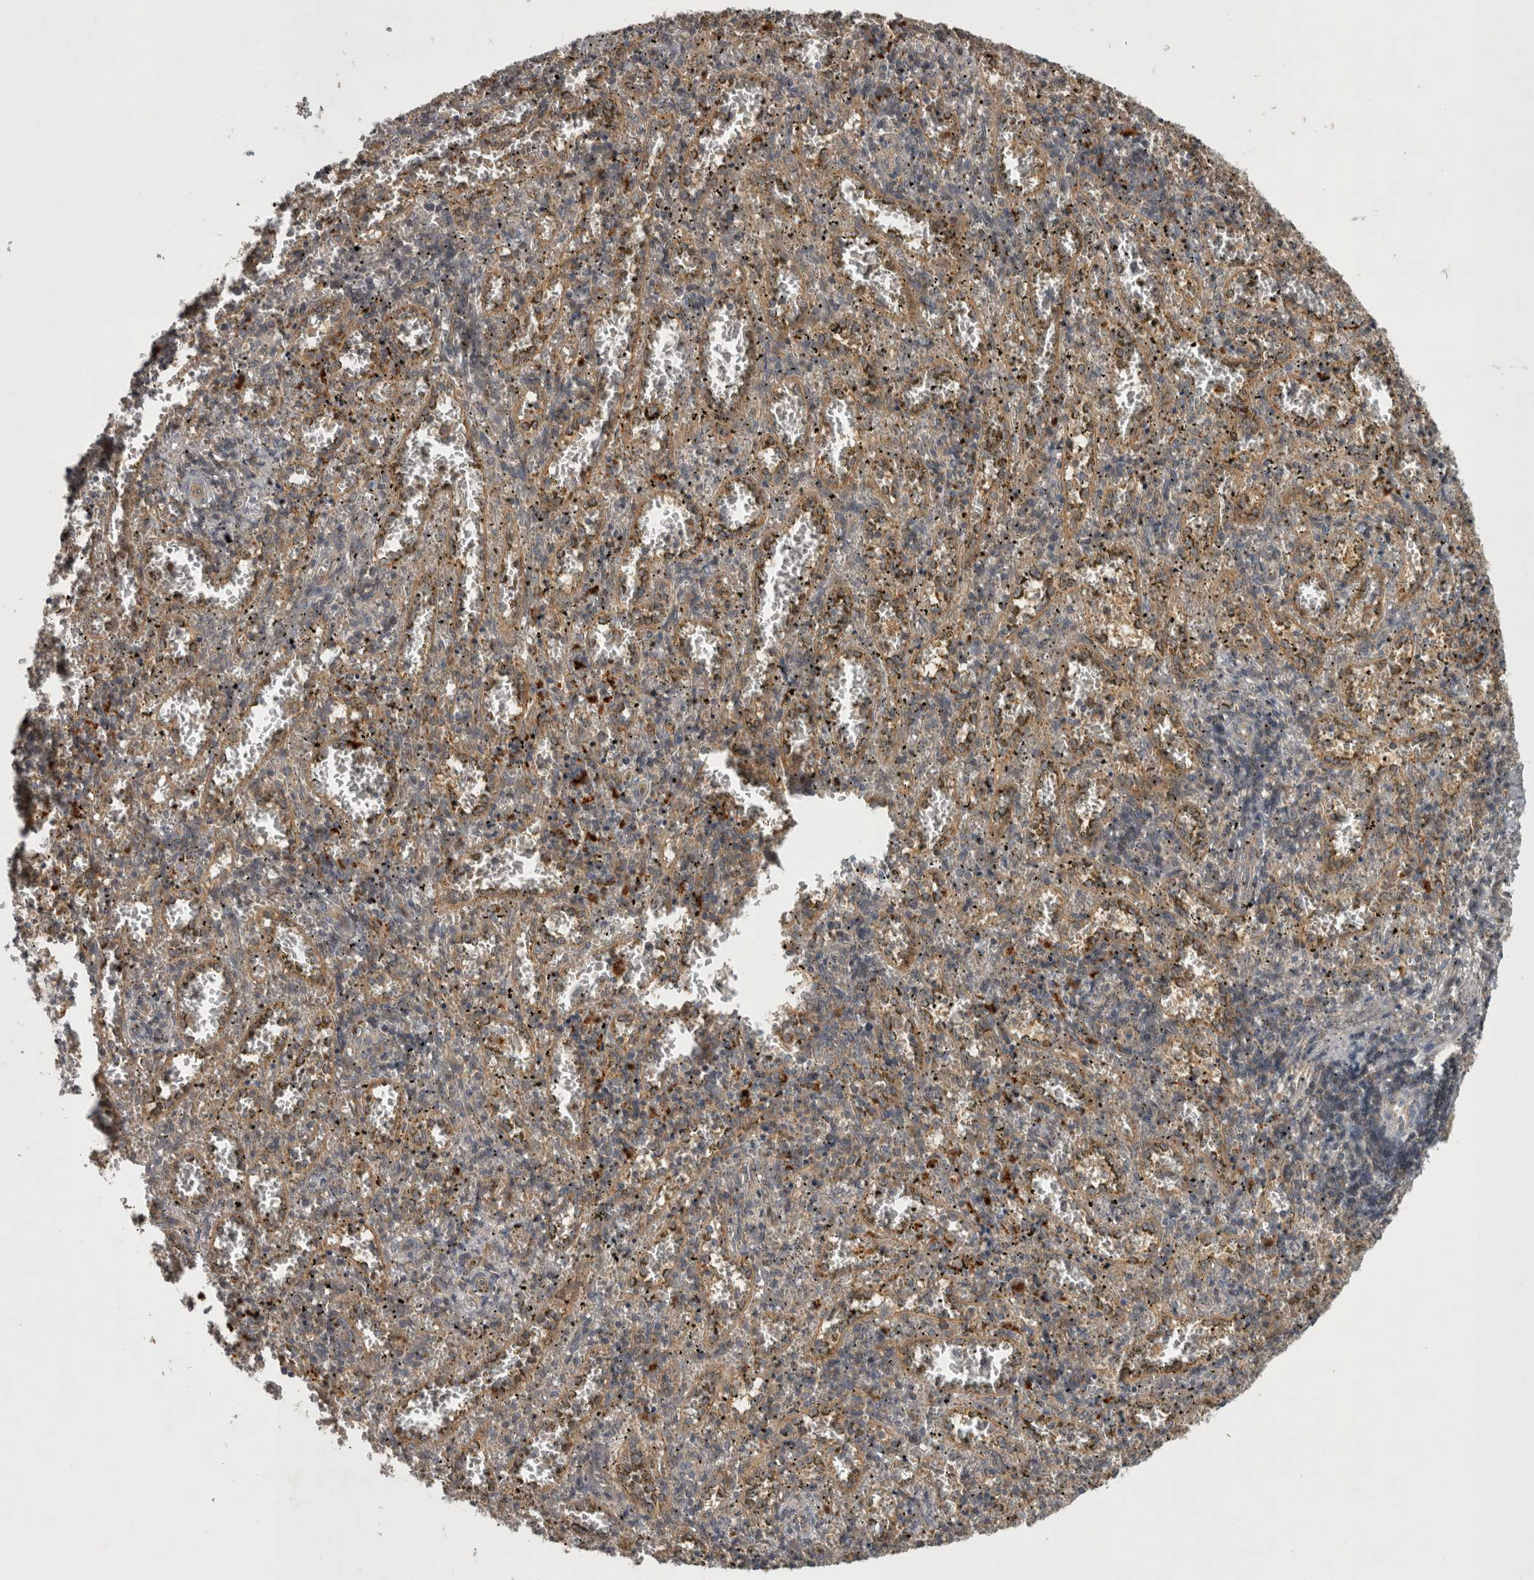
{"staining": {"intensity": "moderate", "quantity": "<25%", "location": "cytoplasmic/membranous"}, "tissue": "spleen", "cell_type": "Cells in red pulp", "image_type": "normal", "snomed": [{"axis": "morphology", "description": "Normal tissue, NOS"}, {"axis": "topography", "description": "Spleen"}], "caption": "Protein analysis of normal spleen shows moderate cytoplasmic/membranous expression in approximately <25% of cells in red pulp.", "gene": "TRMT61B", "patient": {"sex": "male", "age": 11}}